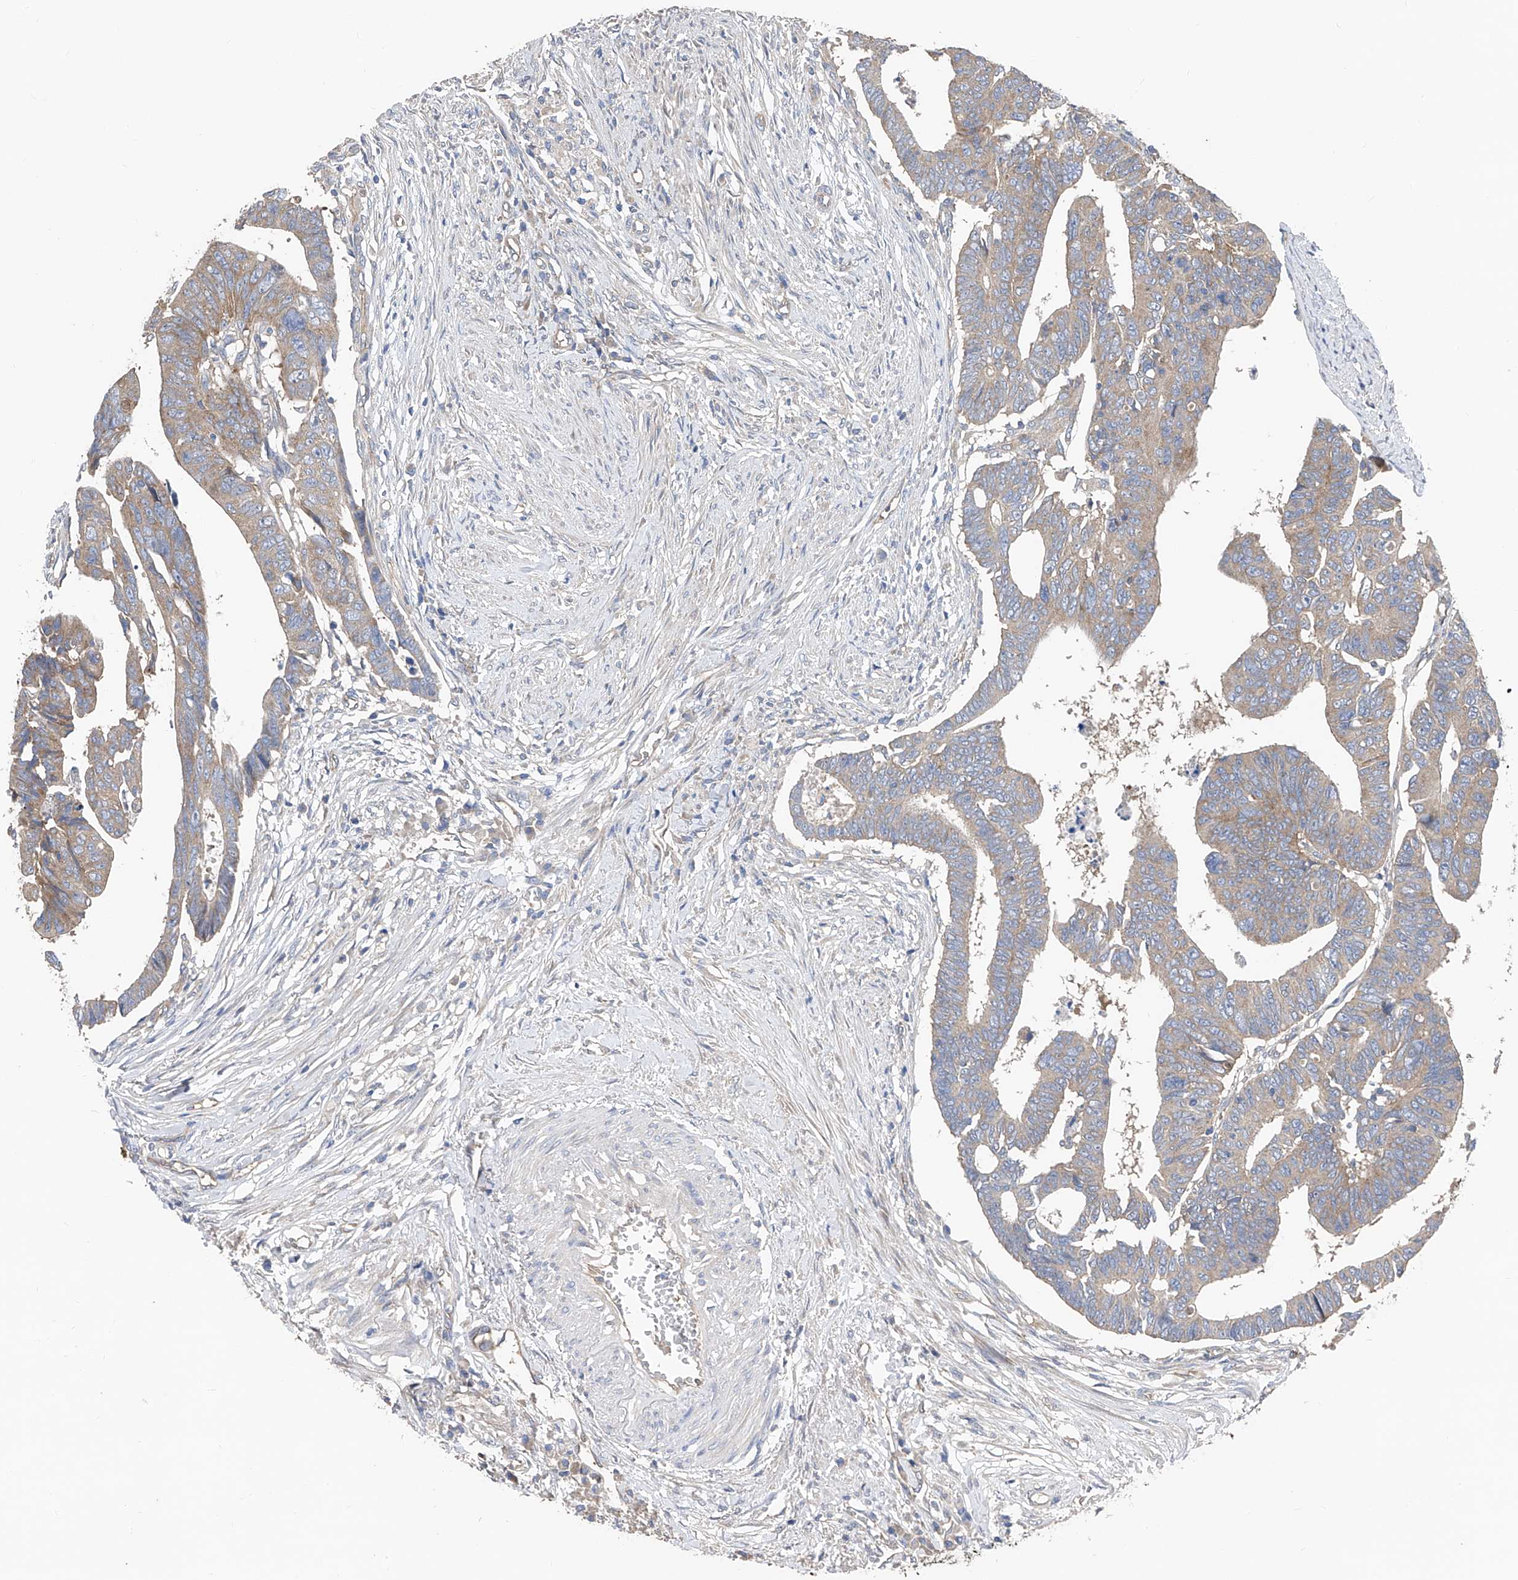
{"staining": {"intensity": "moderate", "quantity": ">75%", "location": "cytoplasmic/membranous"}, "tissue": "colorectal cancer", "cell_type": "Tumor cells", "image_type": "cancer", "snomed": [{"axis": "morphology", "description": "Adenocarcinoma, NOS"}, {"axis": "topography", "description": "Rectum"}], "caption": "Brown immunohistochemical staining in human colorectal adenocarcinoma shows moderate cytoplasmic/membranous positivity in about >75% of tumor cells. (DAB = brown stain, brightfield microscopy at high magnification).", "gene": "PTK2", "patient": {"sex": "female", "age": 65}}